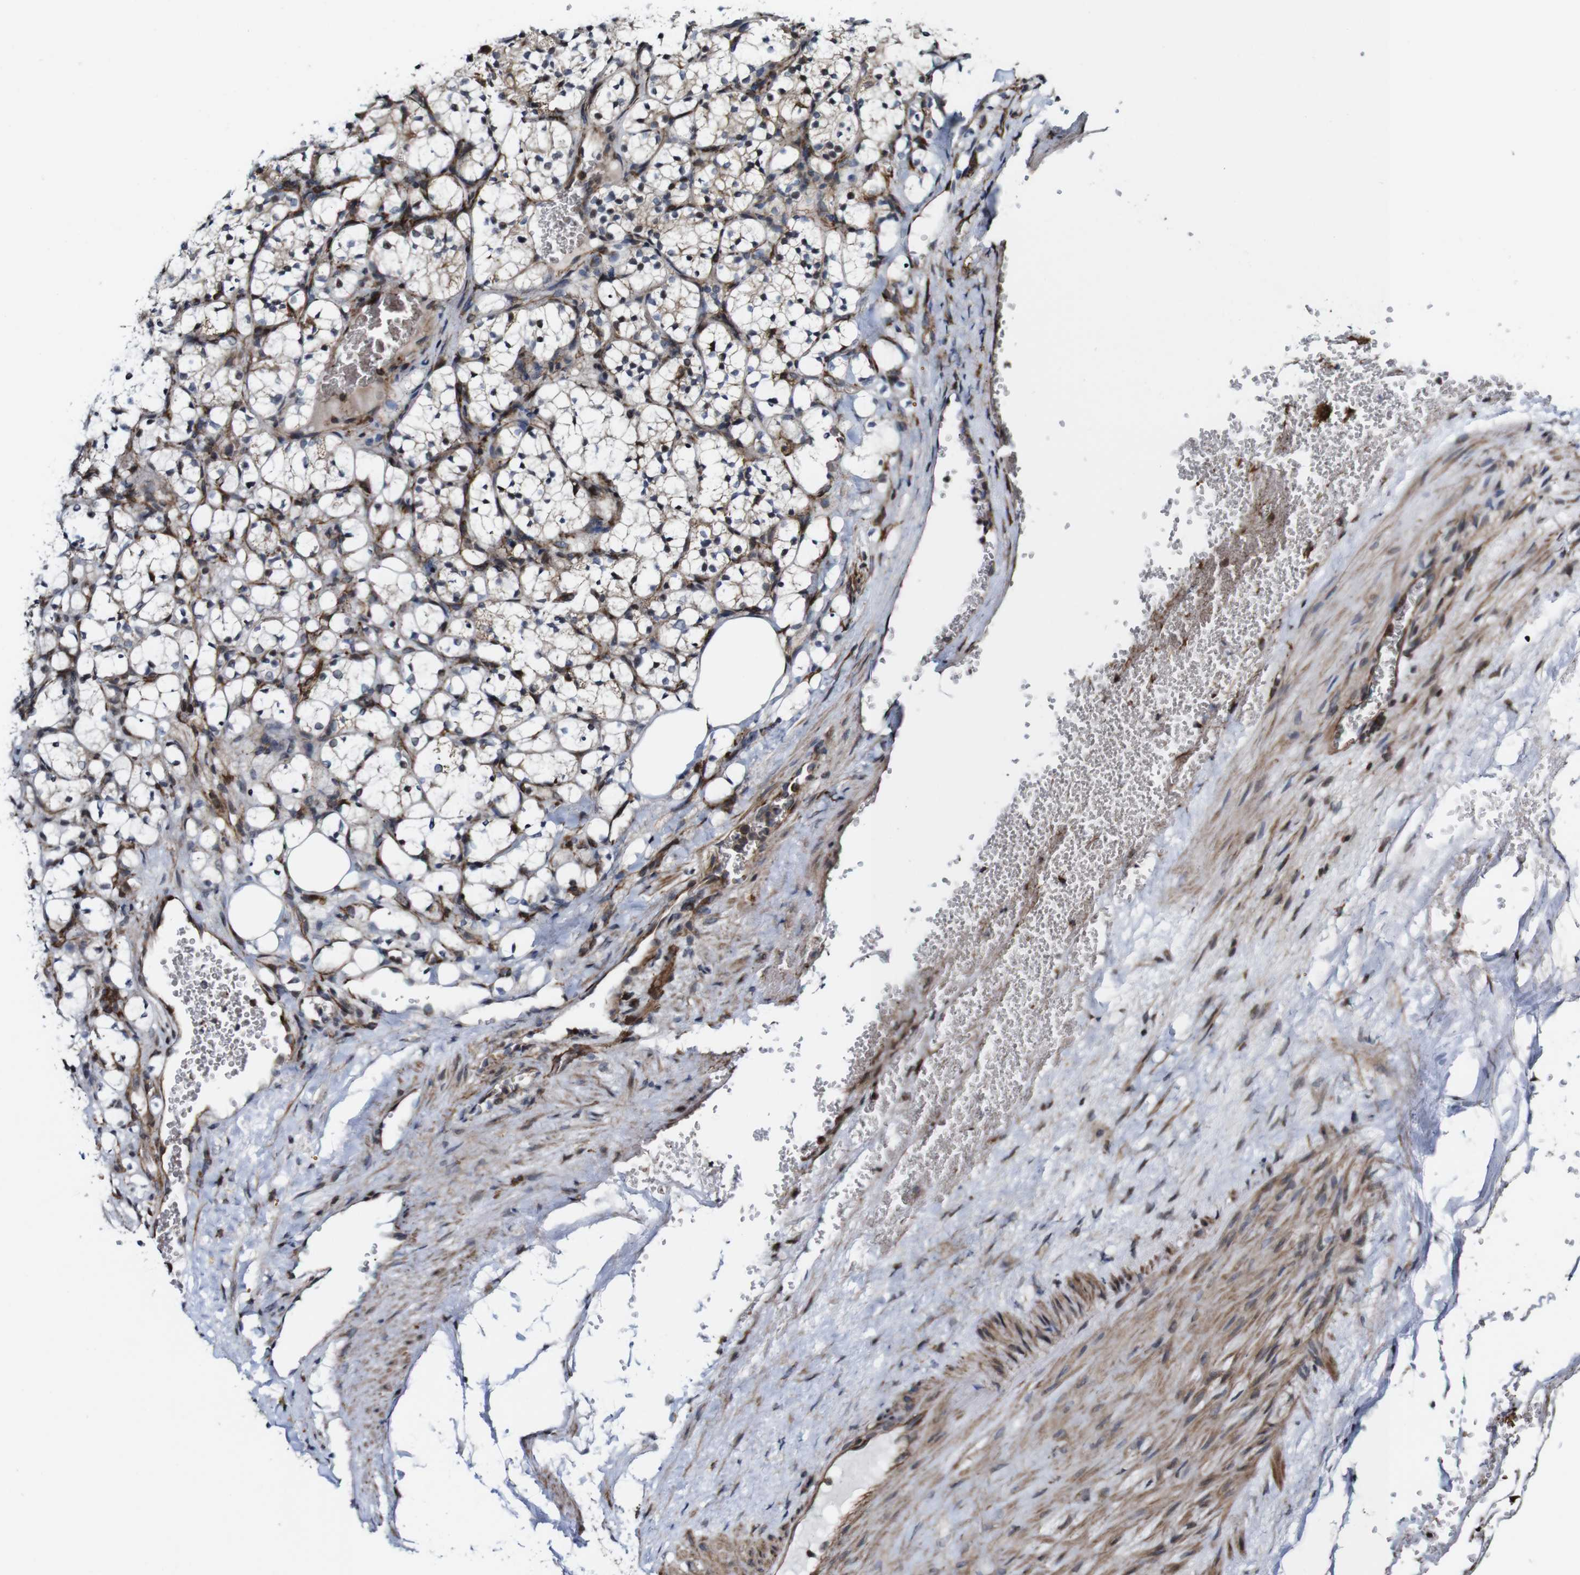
{"staining": {"intensity": "negative", "quantity": "none", "location": "none"}, "tissue": "renal cancer", "cell_type": "Tumor cells", "image_type": "cancer", "snomed": [{"axis": "morphology", "description": "Adenocarcinoma, NOS"}, {"axis": "topography", "description": "Kidney"}], "caption": "Renal cancer (adenocarcinoma) stained for a protein using IHC displays no staining tumor cells.", "gene": "JAK2", "patient": {"sex": "female", "age": 69}}